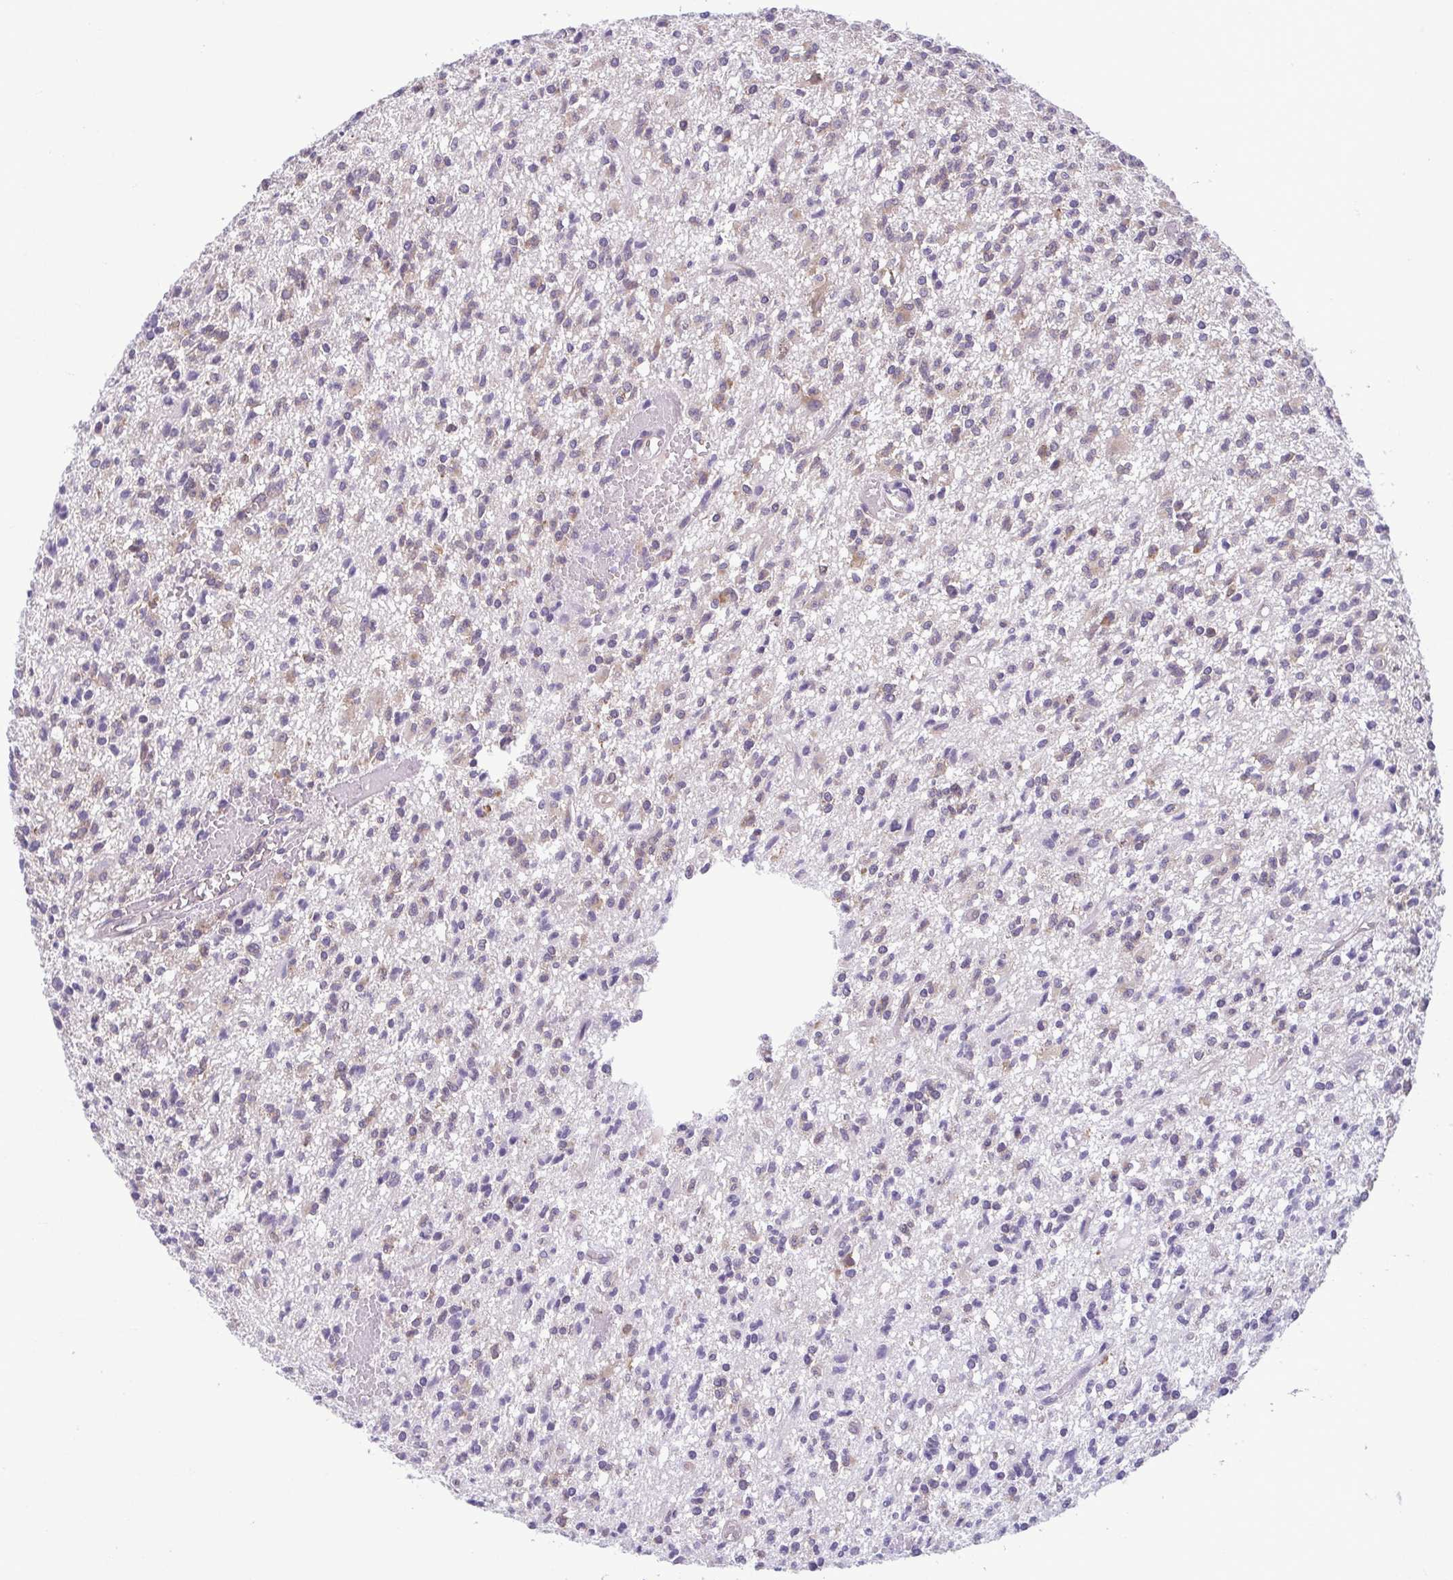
{"staining": {"intensity": "negative", "quantity": "none", "location": "none"}, "tissue": "glioma", "cell_type": "Tumor cells", "image_type": "cancer", "snomed": [{"axis": "morphology", "description": "Glioma, malignant, Low grade"}, {"axis": "topography", "description": "Brain"}], "caption": "Micrograph shows no significant protein staining in tumor cells of glioma.", "gene": "TMEM108", "patient": {"sex": "male", "age": 64}}